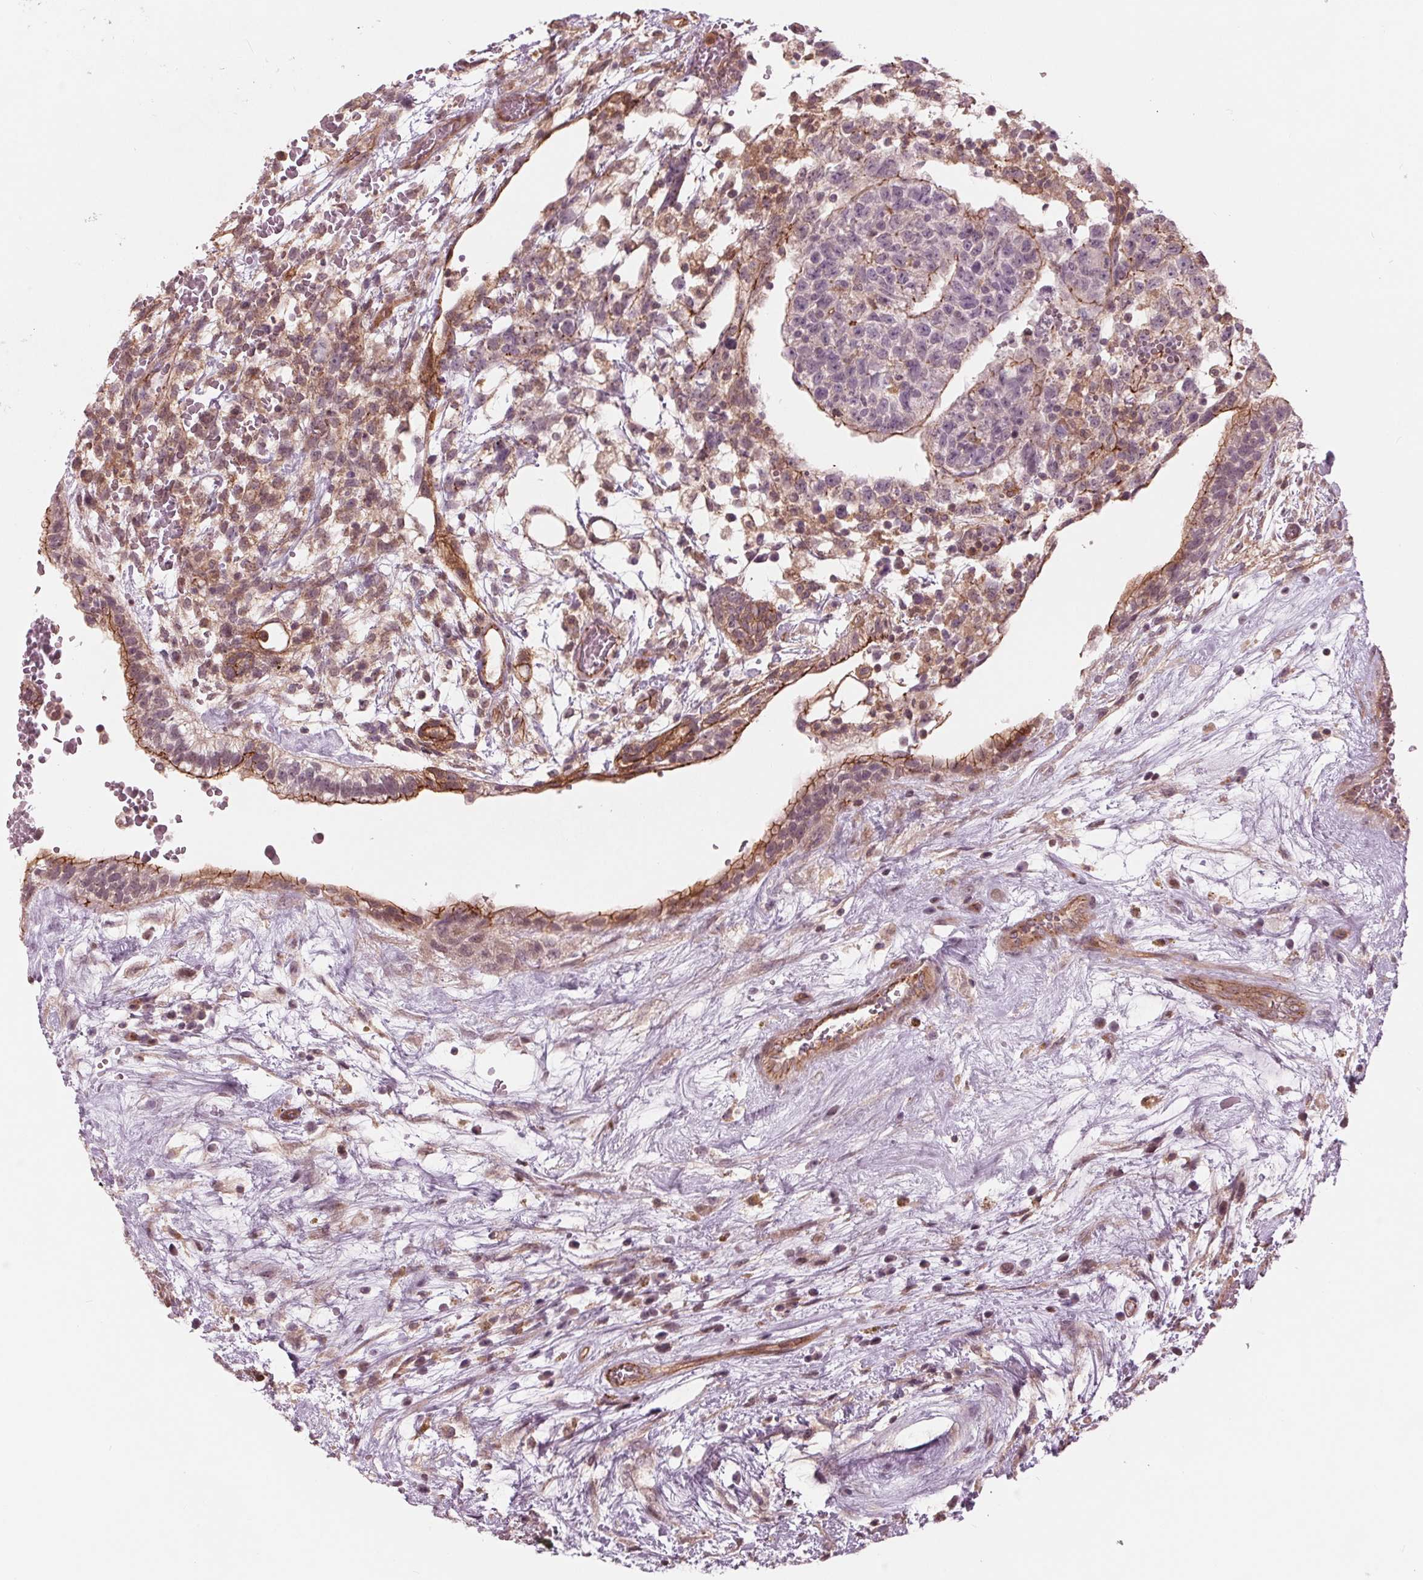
{"staining": {"intensity": "moderate", "quantity": "<25%", "location": "cytoplasmic/membranous"}, "tissue": "testis cancer", "cell_type": "Tumor cells", "image_type": "cancer", "snomed": [{"axis": "morphology", "description": "Normal tissue, NOS"}, {"axis": "morphology", "description": "Carcinoma, Embryonal, NOS"}, {"axis": "topography", "description": "Testis"}], "caption": "Immunohistochemistry staining of testis cancer (embryonal carcinoma), which displays low levels of moderate cytoplasmic/membranous positivity in approximately <25% of tumor cells indicating moderate cytoplasmic/membranous protein expression. The staining was performed using DAB (3,3'-diaminobenzidine) (brown) for protein detection and nuclei were counterstained in hematoxylin (blue).", "gene": "TXNIP", "patient": {"sex": "male", "age": 32}}